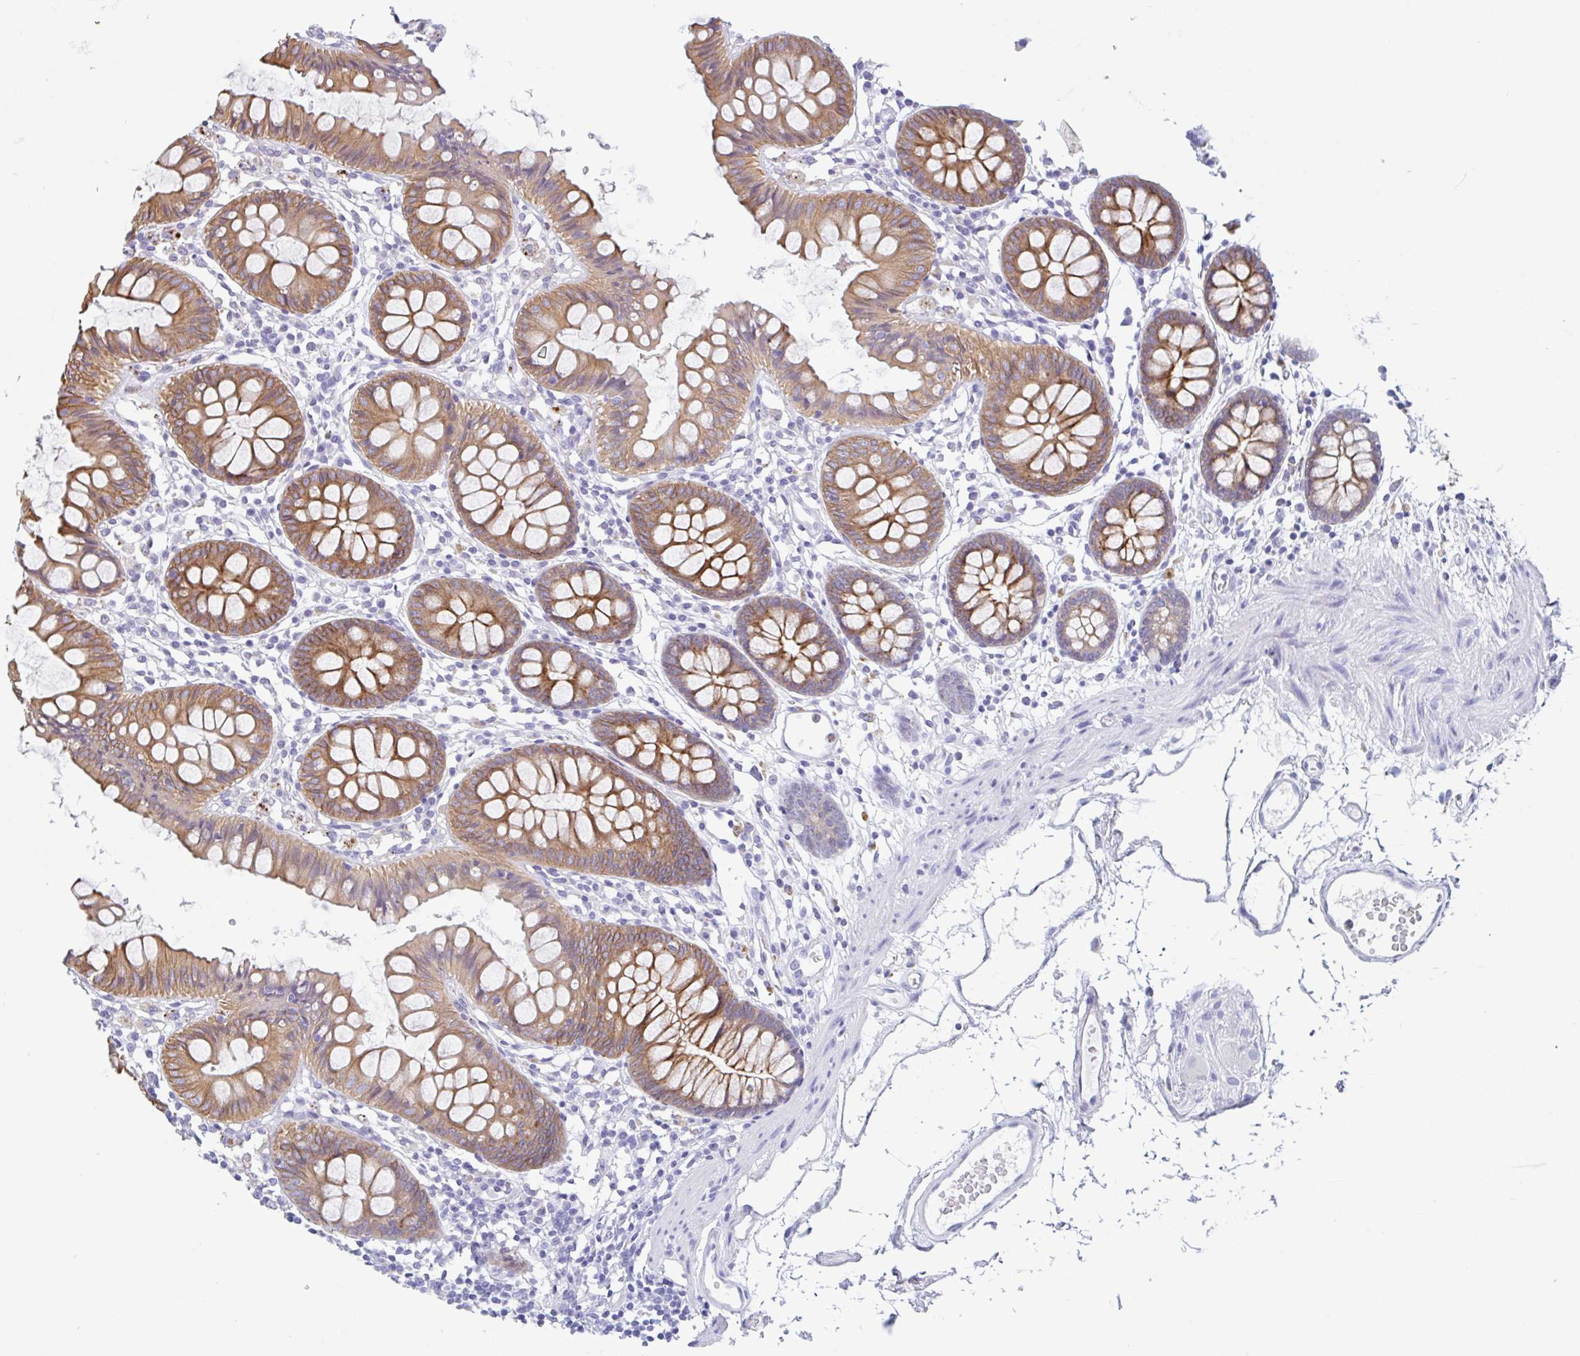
{"staining": {"intensity": "negative", "quantity": "none", "location": "none"}, "tissue": "colon", "cell_type": "Endothelial cells", "image_type": "normal", "snomed": [{"axis": "morphology", "description": "Normal tissue, NOS"}, {"axis": "topography", "description": "Colon"}], "caption": "Protein analysis of unremarkable colon reveals no significant expression in endothelial cells.", "gene": "DTWD2", "patient": {"sex": "female", "age": 84}}